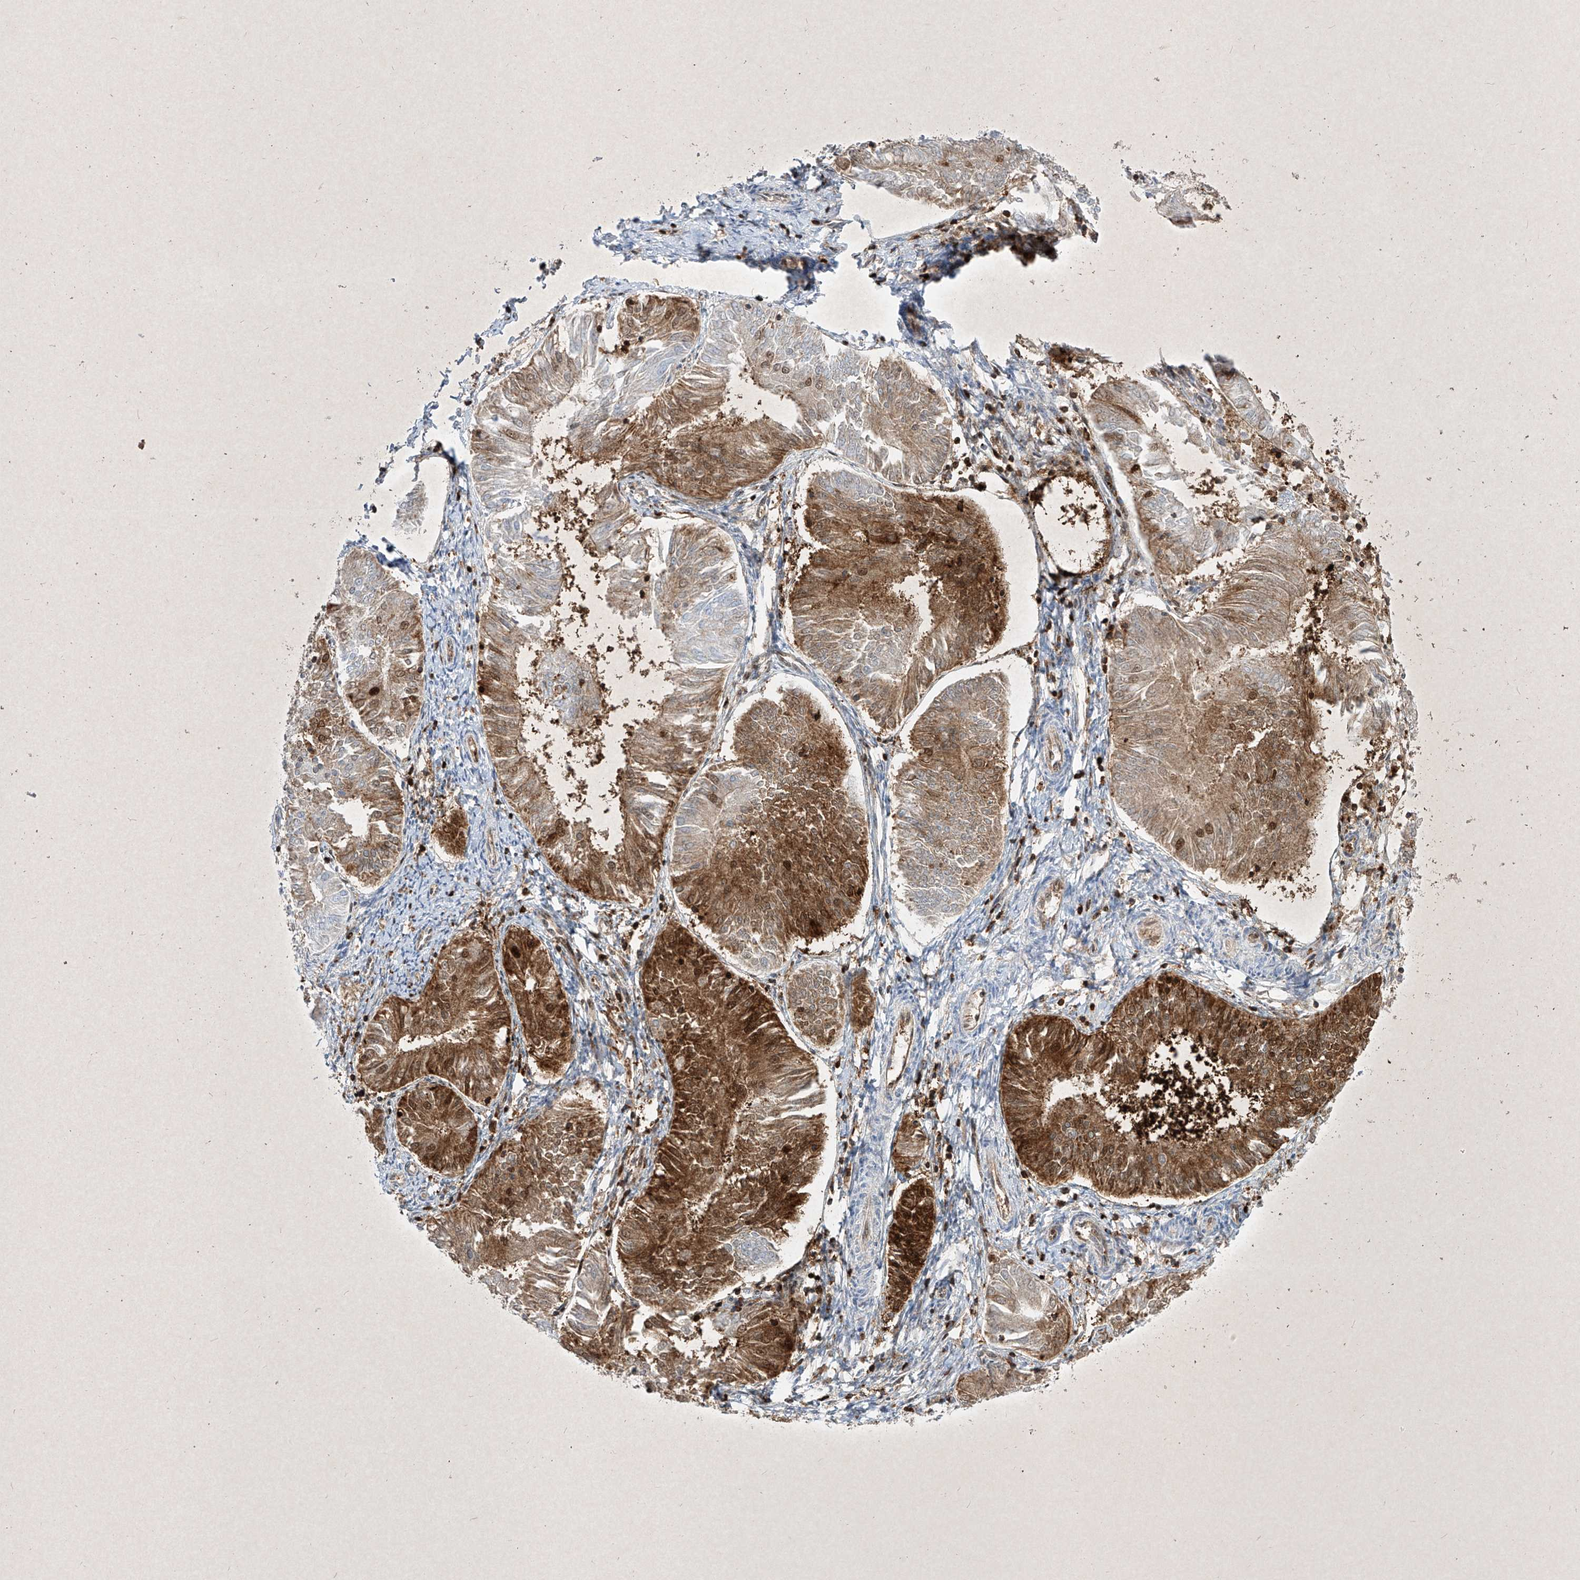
{"staining": {"intensity": "strong", "quantity": "25%-75%", "location": "cytoplasmic/membranous,nuclear"}, "tissue": "endometrial cancer", "cell_type": "Tumor cells", "image_type": "cancer", "snomed": [{"axis": "morphology", "description": "Adenocarcinoma, NOS"}, {"axis": "topography", "description": "Endometrium"}], "caption": "Tumor cells reveal strong cytoplasmic/membranous and nuclear staining in about 25%-75% of cells in endometrial adenocarcinoma.", "gene": "PSMB10", "patient": {"sex": "female", "age": 58}}